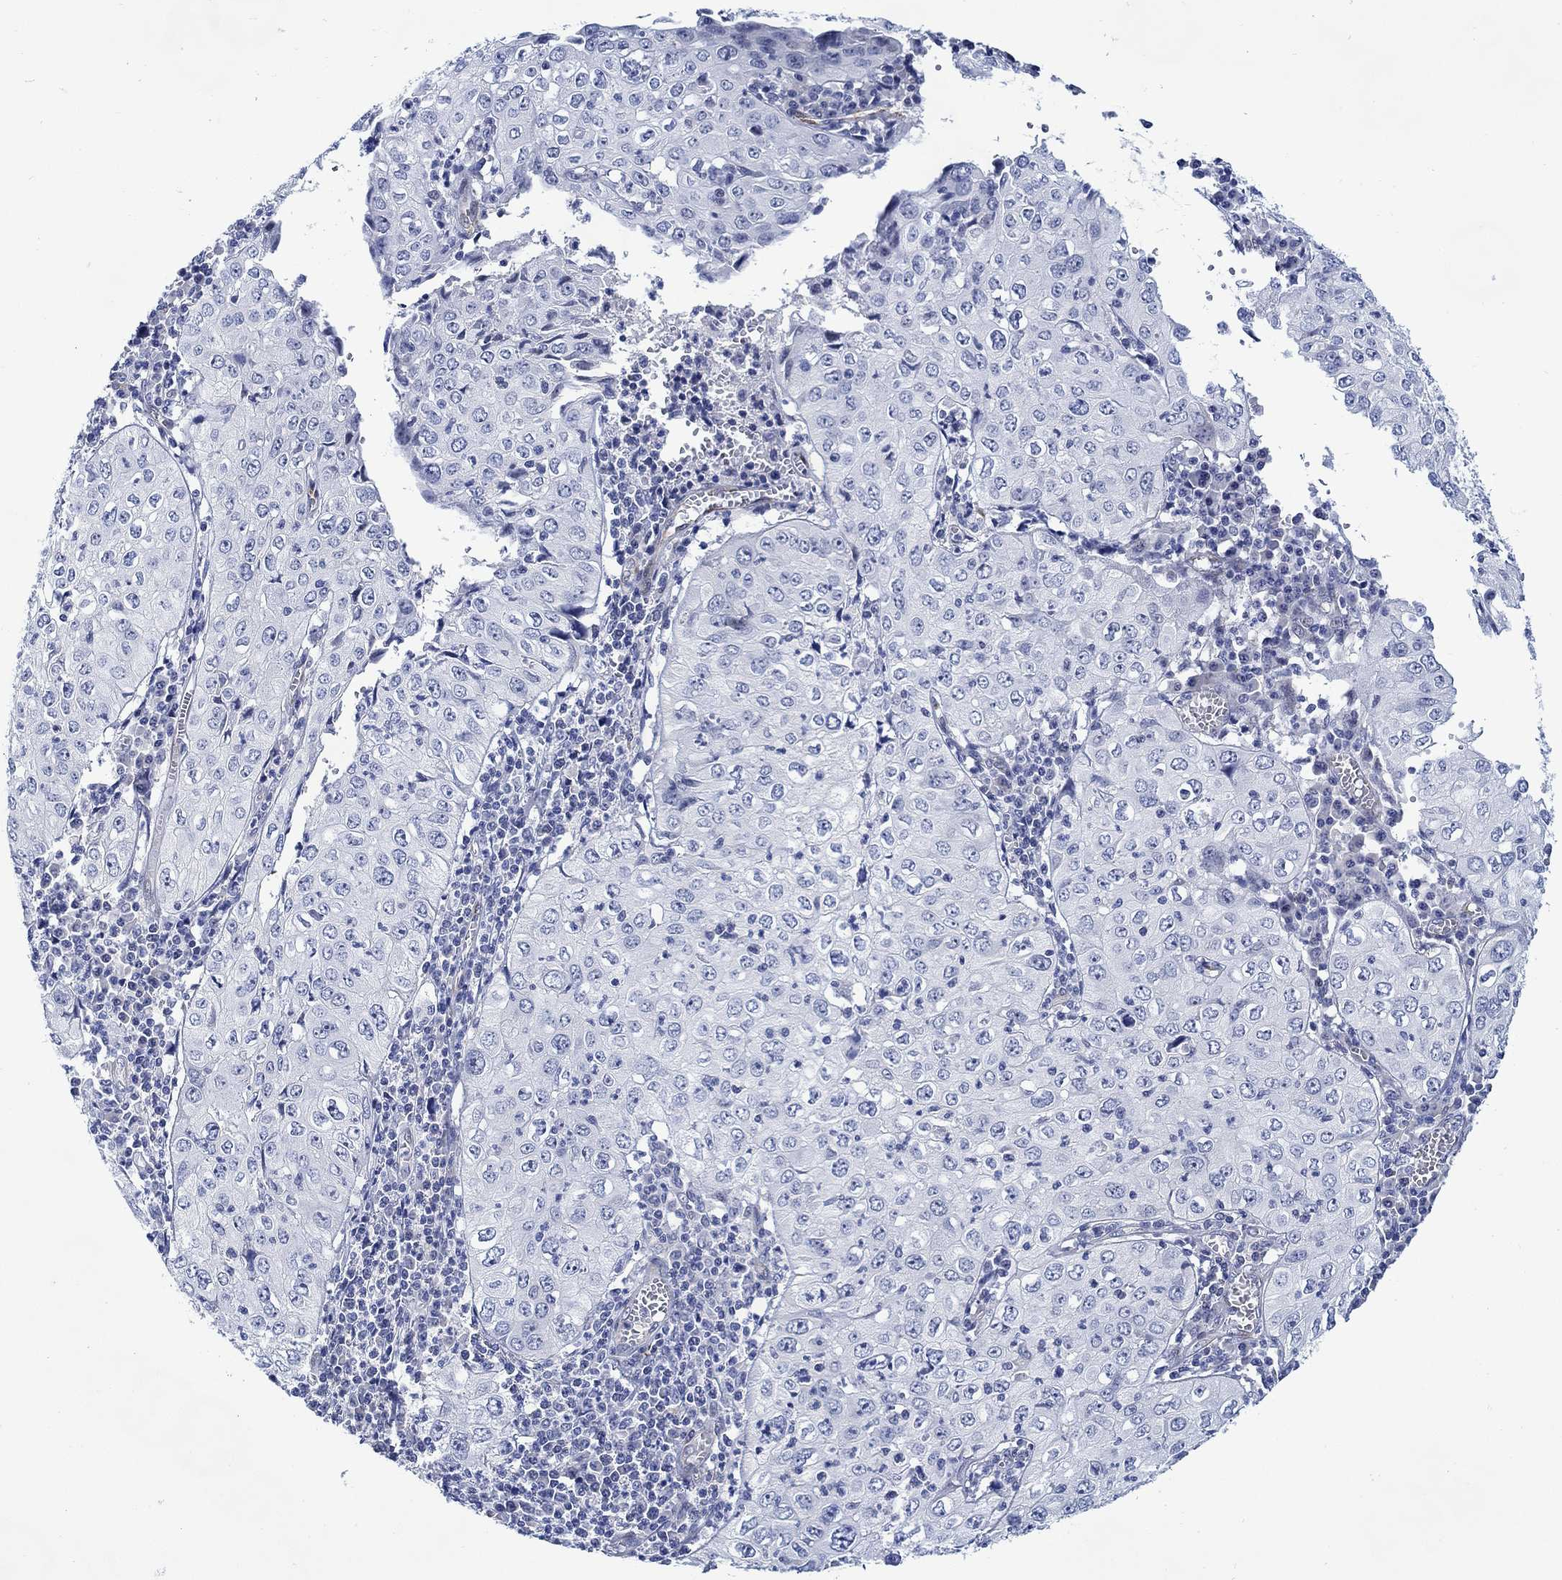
{"staining": {"intensity": "negative", "quantity": "none", "location": "none"}, "tissue": "cervical cancer", "cell_type": "Tumor cells", "image_type": "cancer", "snomed": [{"axis": "morphology", "description": "Squamous cell carcinoma, NOS"}, {"axis": "topography", "description": "Cervix"}], "caption": "IHC histopathology image of cervical cancer stained for a protein (brown), which reveals no staining in tumor cells. (DAB (3,3'-diaminobenzidine) immunohistochemistry visualized using brightfield microscopy, high magnification).", "gene": "KSR2", "patient": {"sex": "female", "age": 24}}